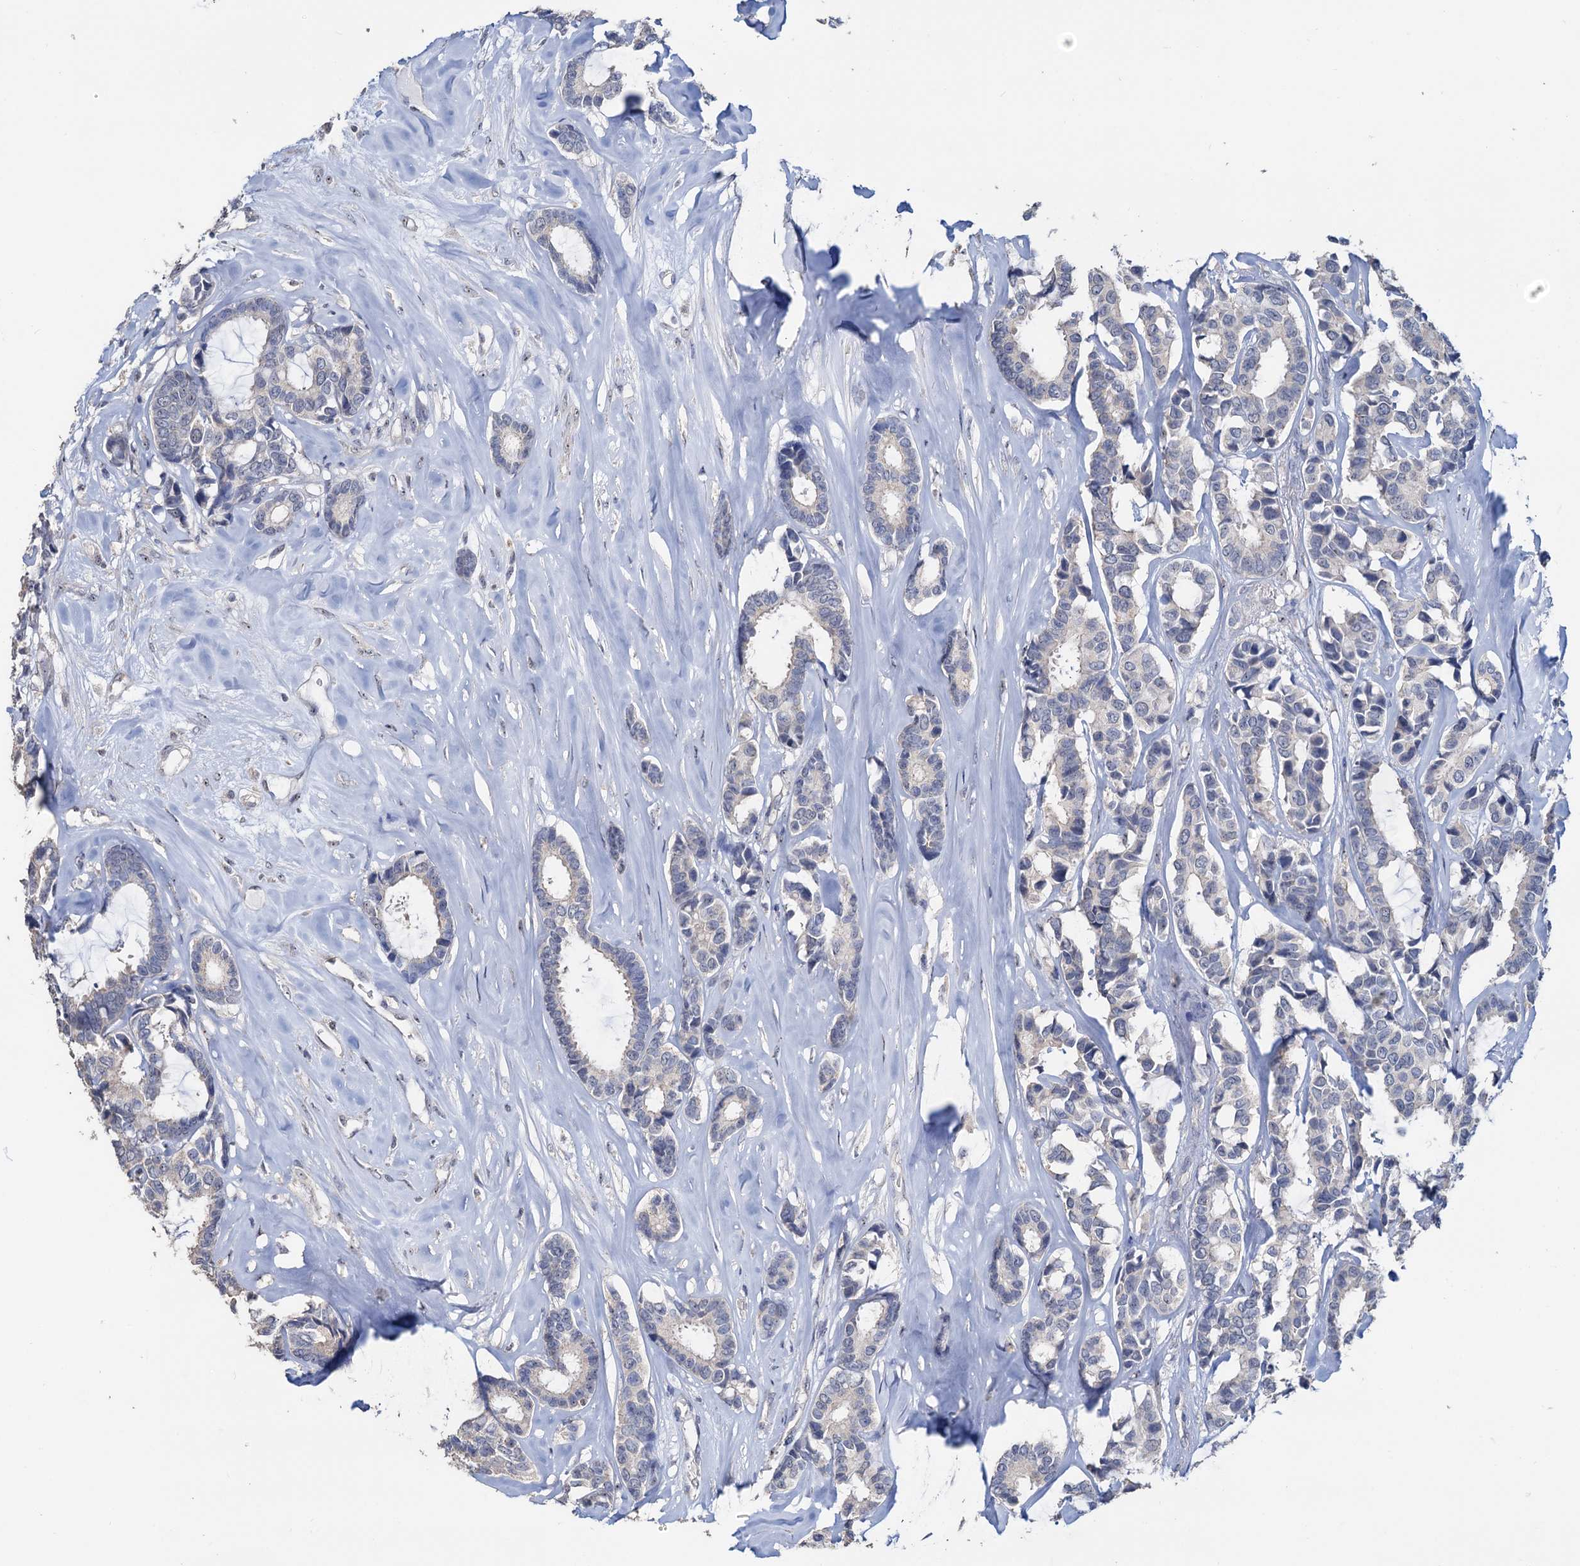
{"staining": {"intensity": "negative", "quantity": "none", "location": "none"}, "tissue": "breast cancer", "cell_type": "Tumor cells", "image_type": "cancer", "snomed": [{"axis": "morphology", "description": "Duct carcinoma"}, {"axis": "topography", "description": "Breast"}], "caption": "Breast cancer (intraductal carcinoma) was stained to show a protein in brown. There is no significant staining in tumor cells.", "gene": "C2CD3", "patient": {"sex": "female", "age": 87}}